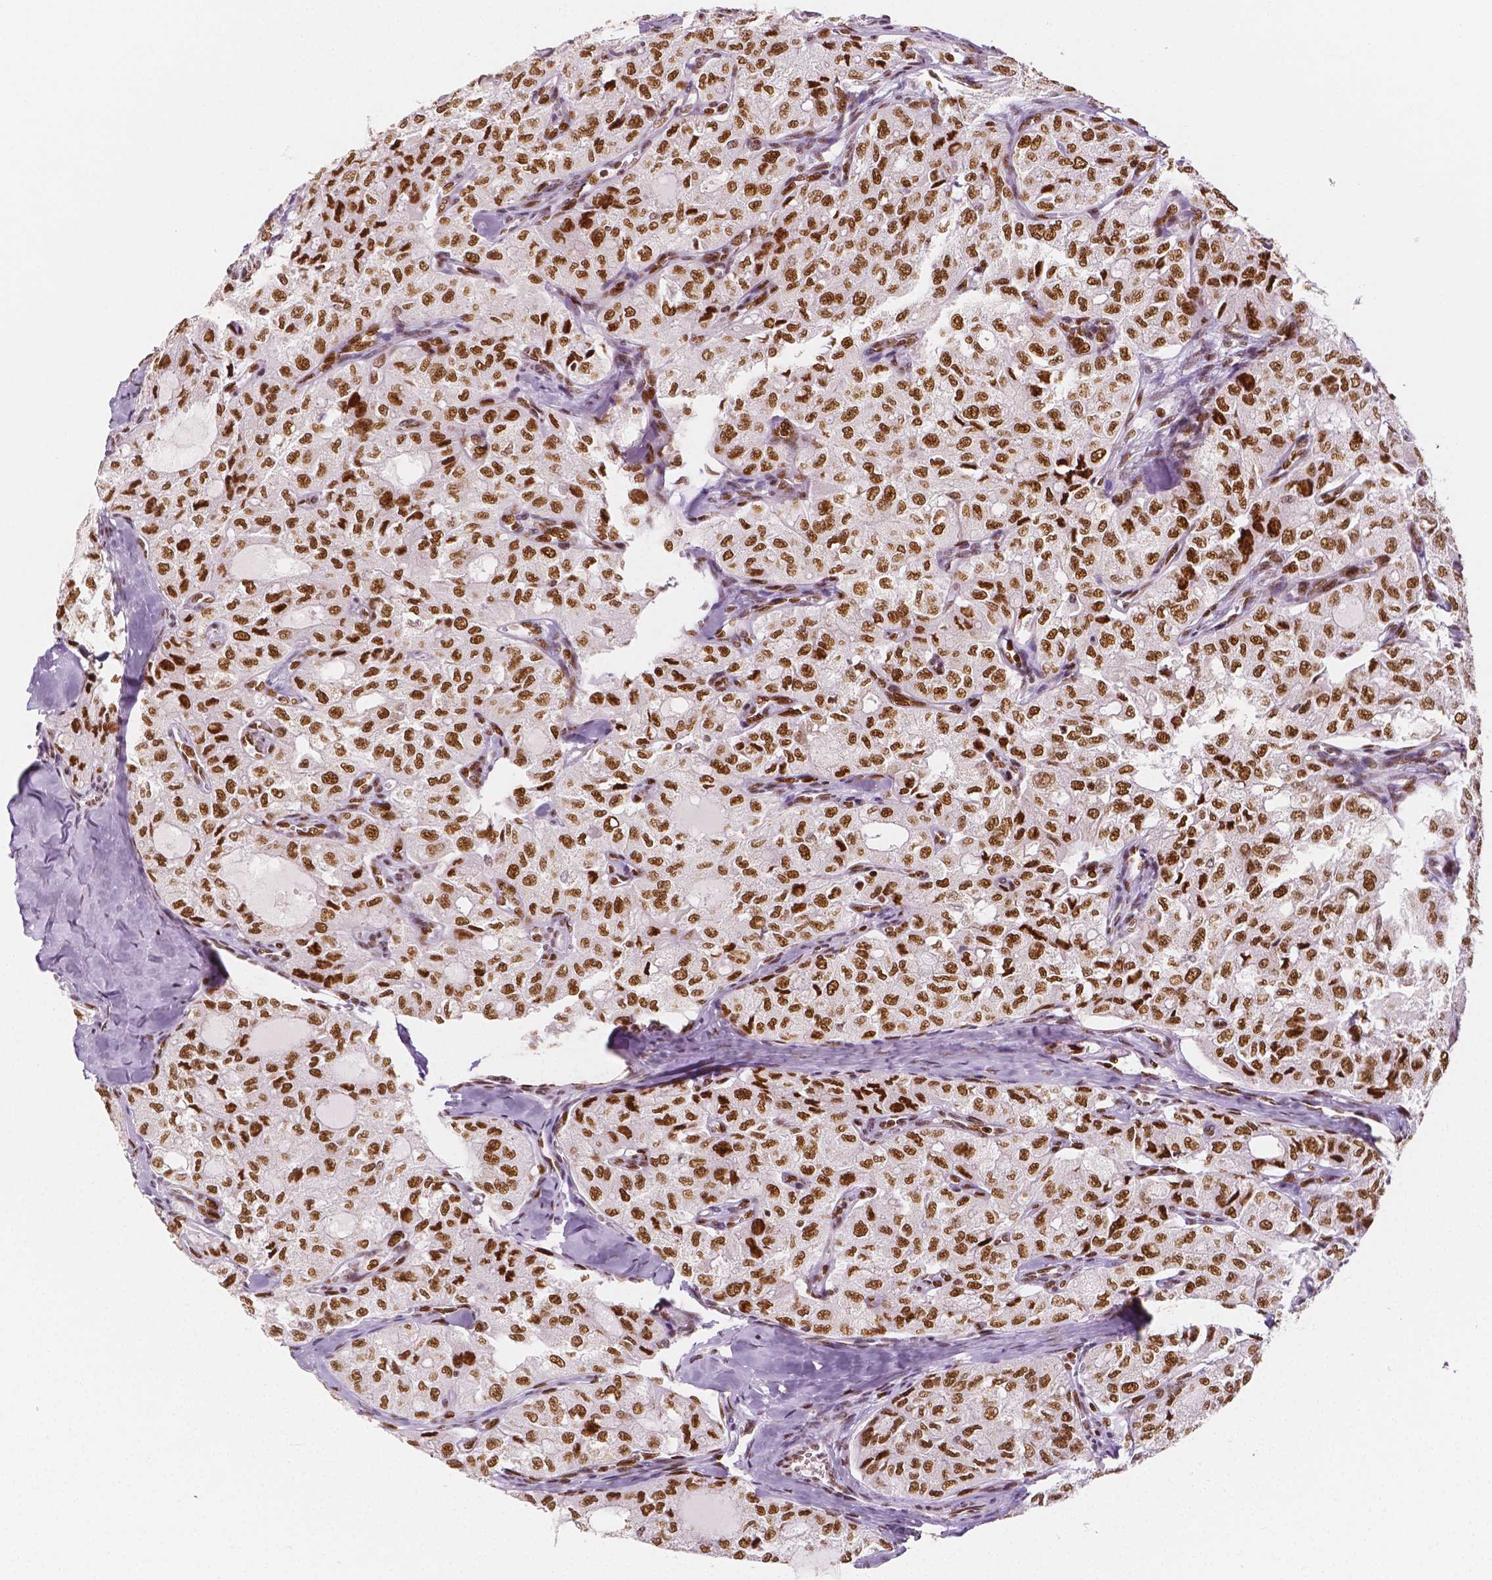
{"staining": {"intensity": "strong", "quantity": ">75%", "location": "nuclear"}, "tissue": "thyroid cancer", "cell_type": "Tumor cells", "image_type": "cancer", "snomed": [{"axis": "morphology", "description": "Follicular adenoma carcinoma, NOS"}, {"axis": "topography", "description": "Thyroid gland"}], "caption": "IHC micrograph of thyroid follicular adenoma carcinoma stained for a protein (brown), which shows high levels of strong nuclear staining in approximately >75% of tumor cells.", "gene": "HDAC1", "patient": {"sex": "male", "age": 75}}